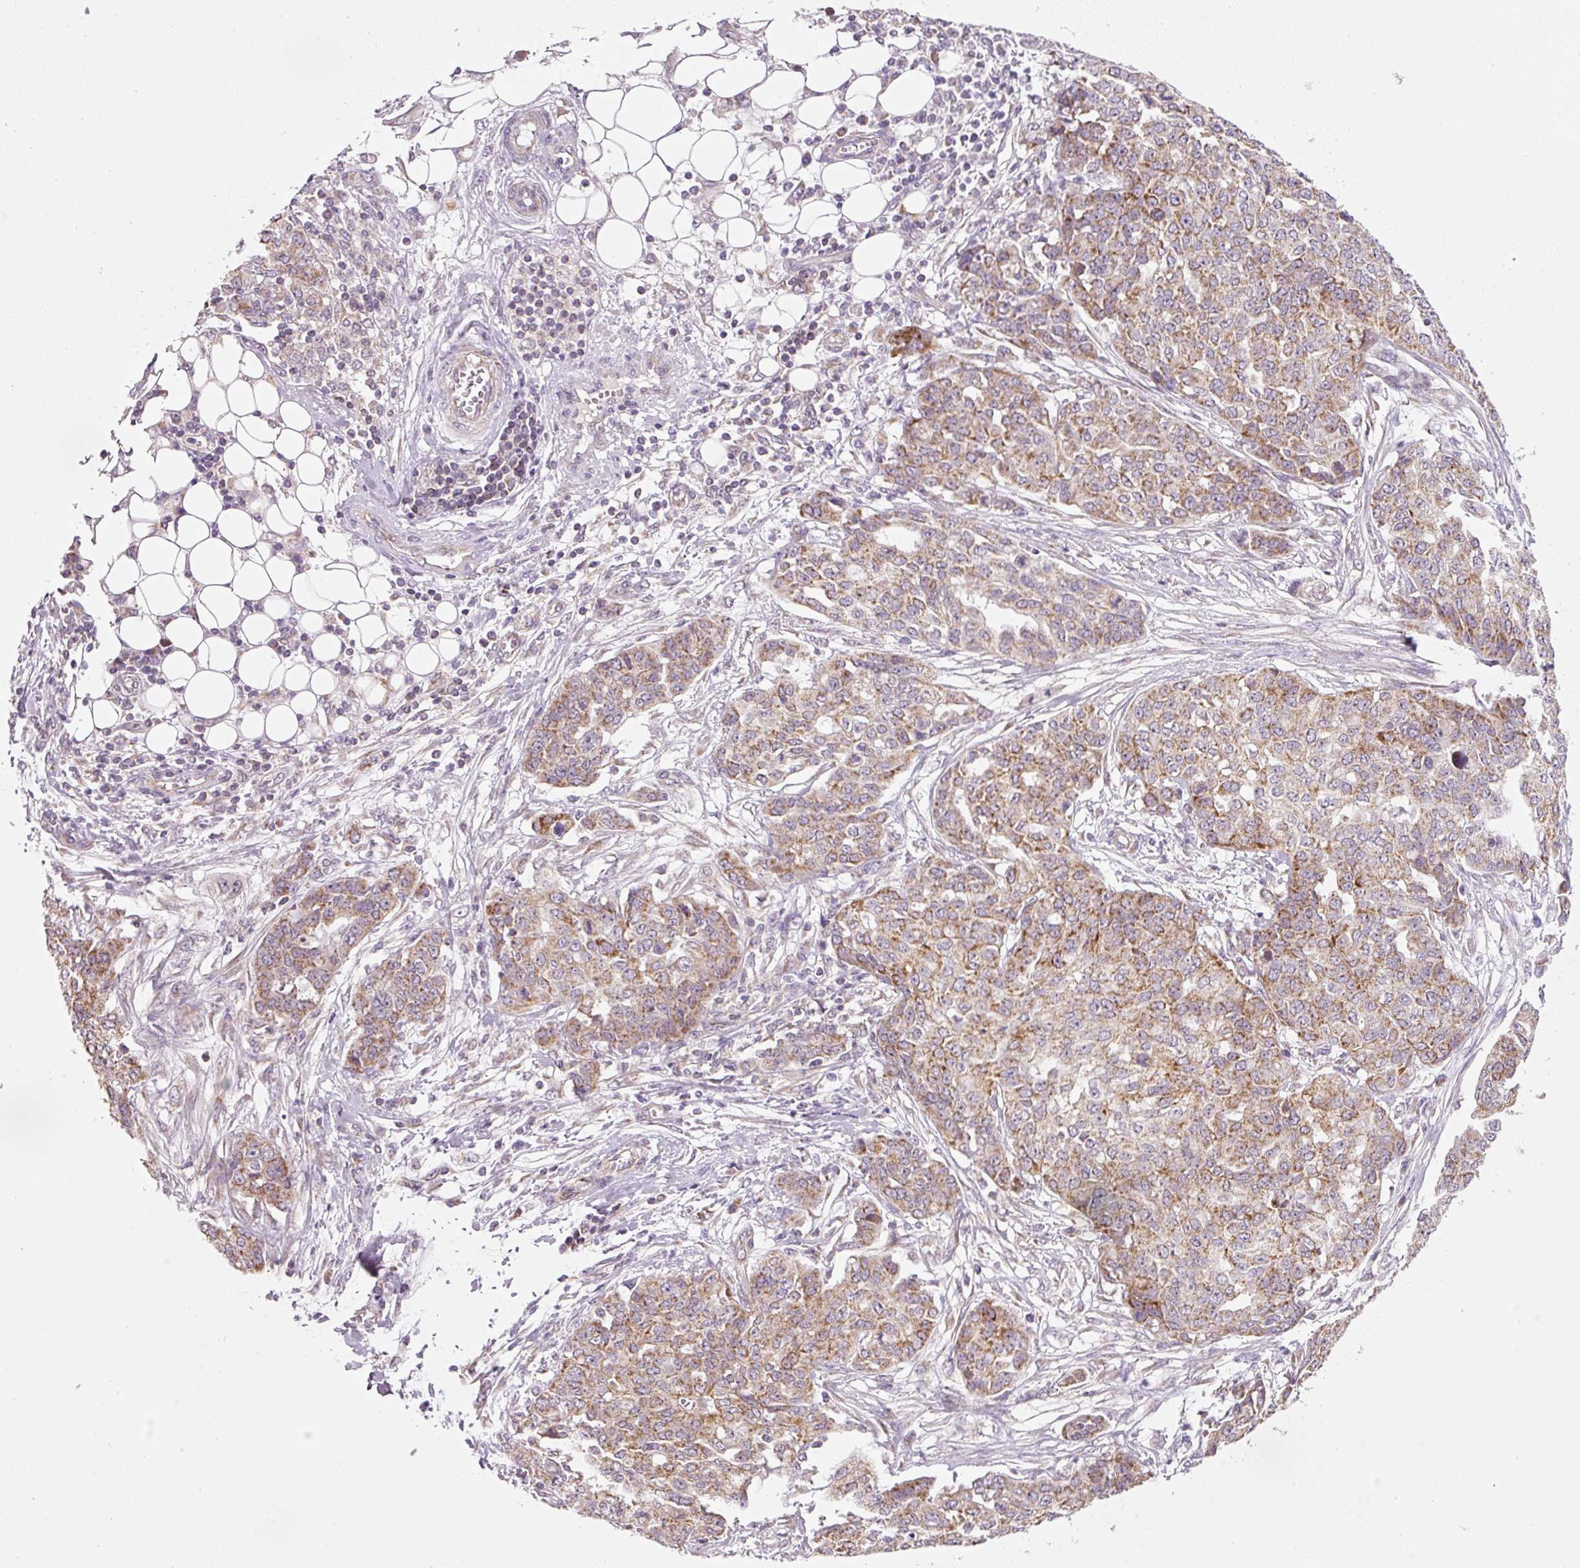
{"staining": {"intensity": "moderate", "quantity": ">75%", "location": "cytoplasmic/membranous"}, "tissue": "ovarian cancer", "cell_type": "Tumor cells", "image_type": "cancer", "snomed": [{"axis": "morphology", "description": "Cystadenocarcinoma, serous, NOS"}, {"axis": "topography", "description": "Soft tissue"}, {"axis": "topography", "description": "Ovary"}], "caption": "A histopathology image of ovarian cancer stained for a protein exhibits moderate cytoplasmic/membranous brown staining in tumor cells.", "gene": "FAM78B", "patient": {"sex": "female", "age": 57}}